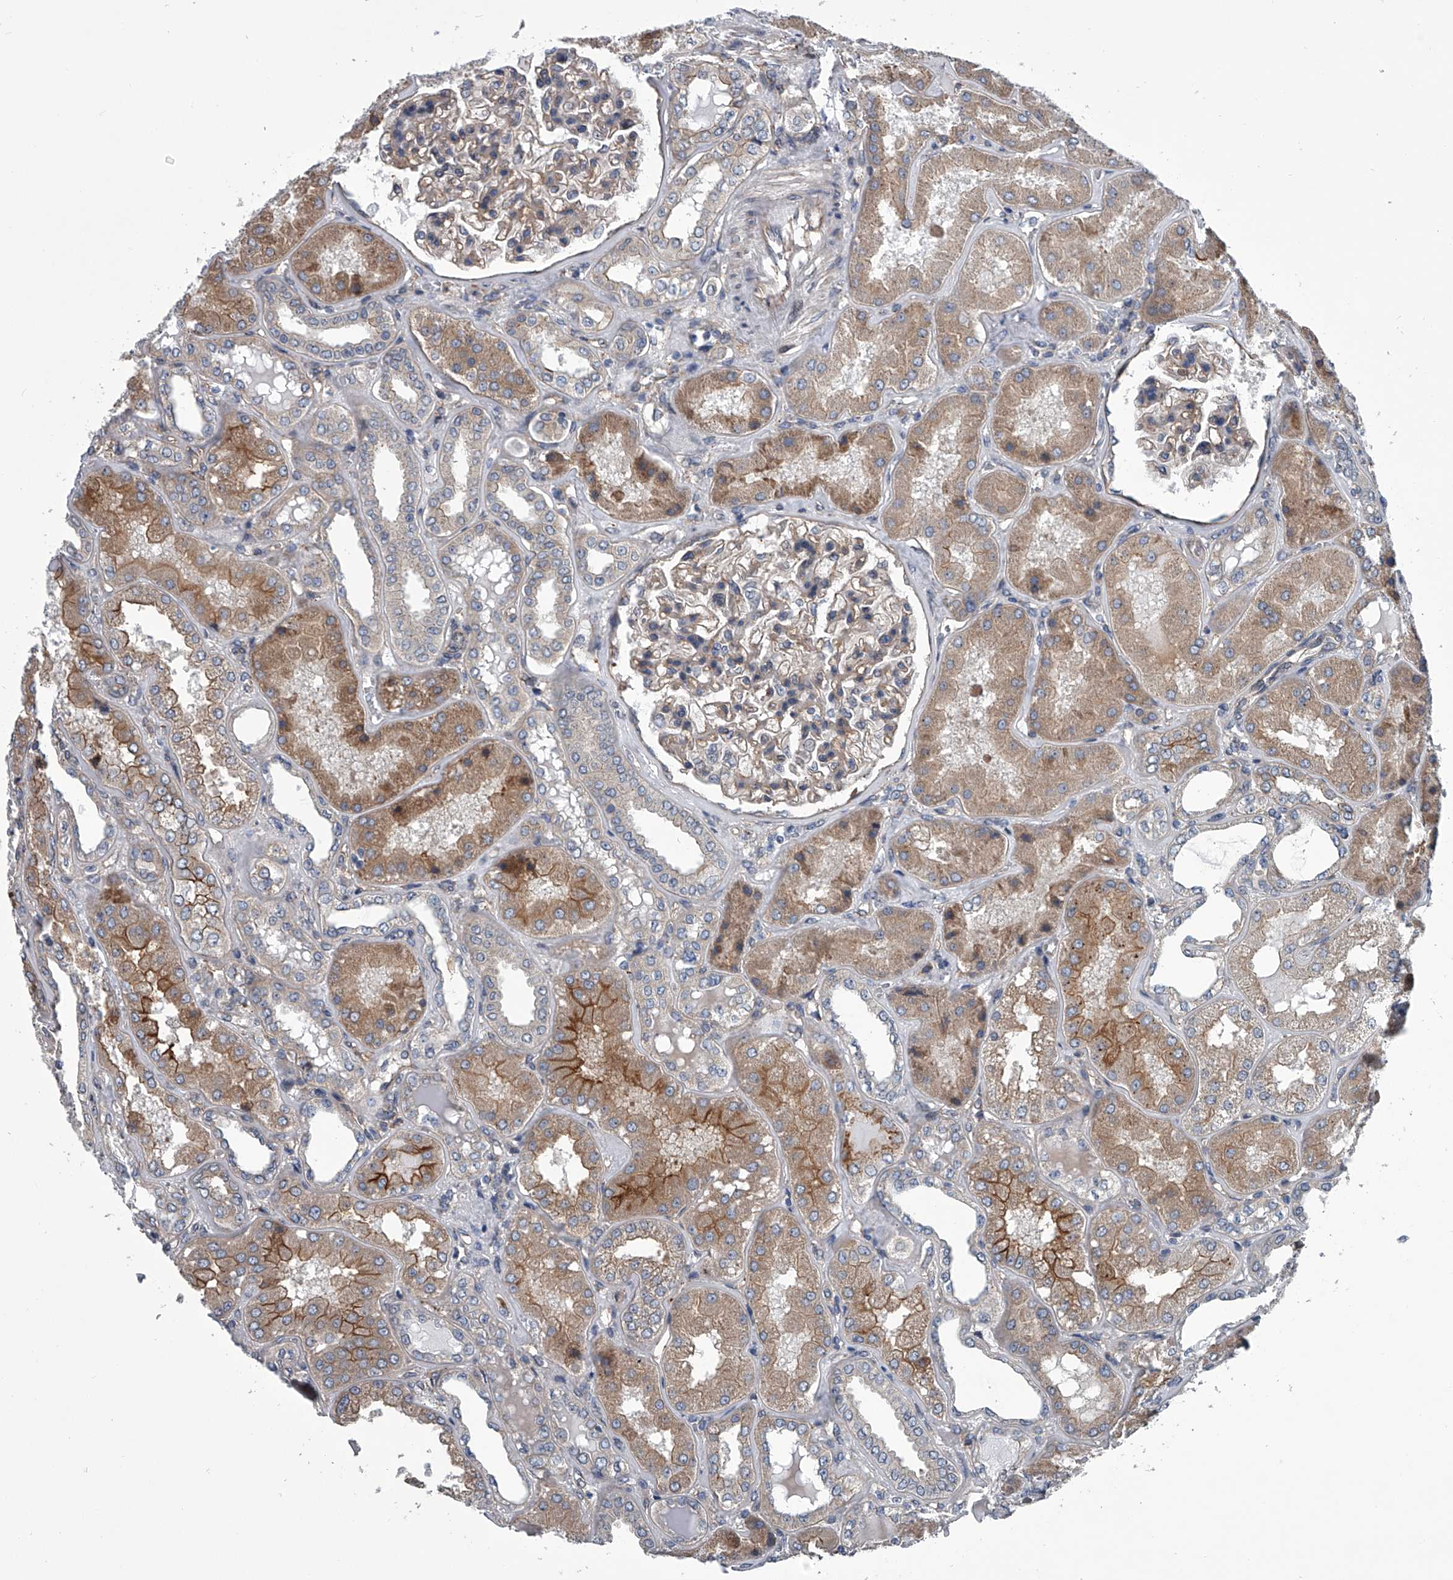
{"staining": {"intensity": "weak", "quantity": "<25%", "location": "cytoplasmic/membranous"}, "tissue": "kidney", "cell_type": "Cells in glomeruli", "image_type": "normal", "snomed": [{"axis": "morphology", "description": "Normal tissue, NOS"}, {"axis": "topography", "description": "Kidney"}], "caption": "This is an immunohistochemistry histopathology image of unremarkable kidney. There is no positivity in cells in glomeruli.", "gene": "ABCG1", "patient": {"sex": "female", "age": 56}}